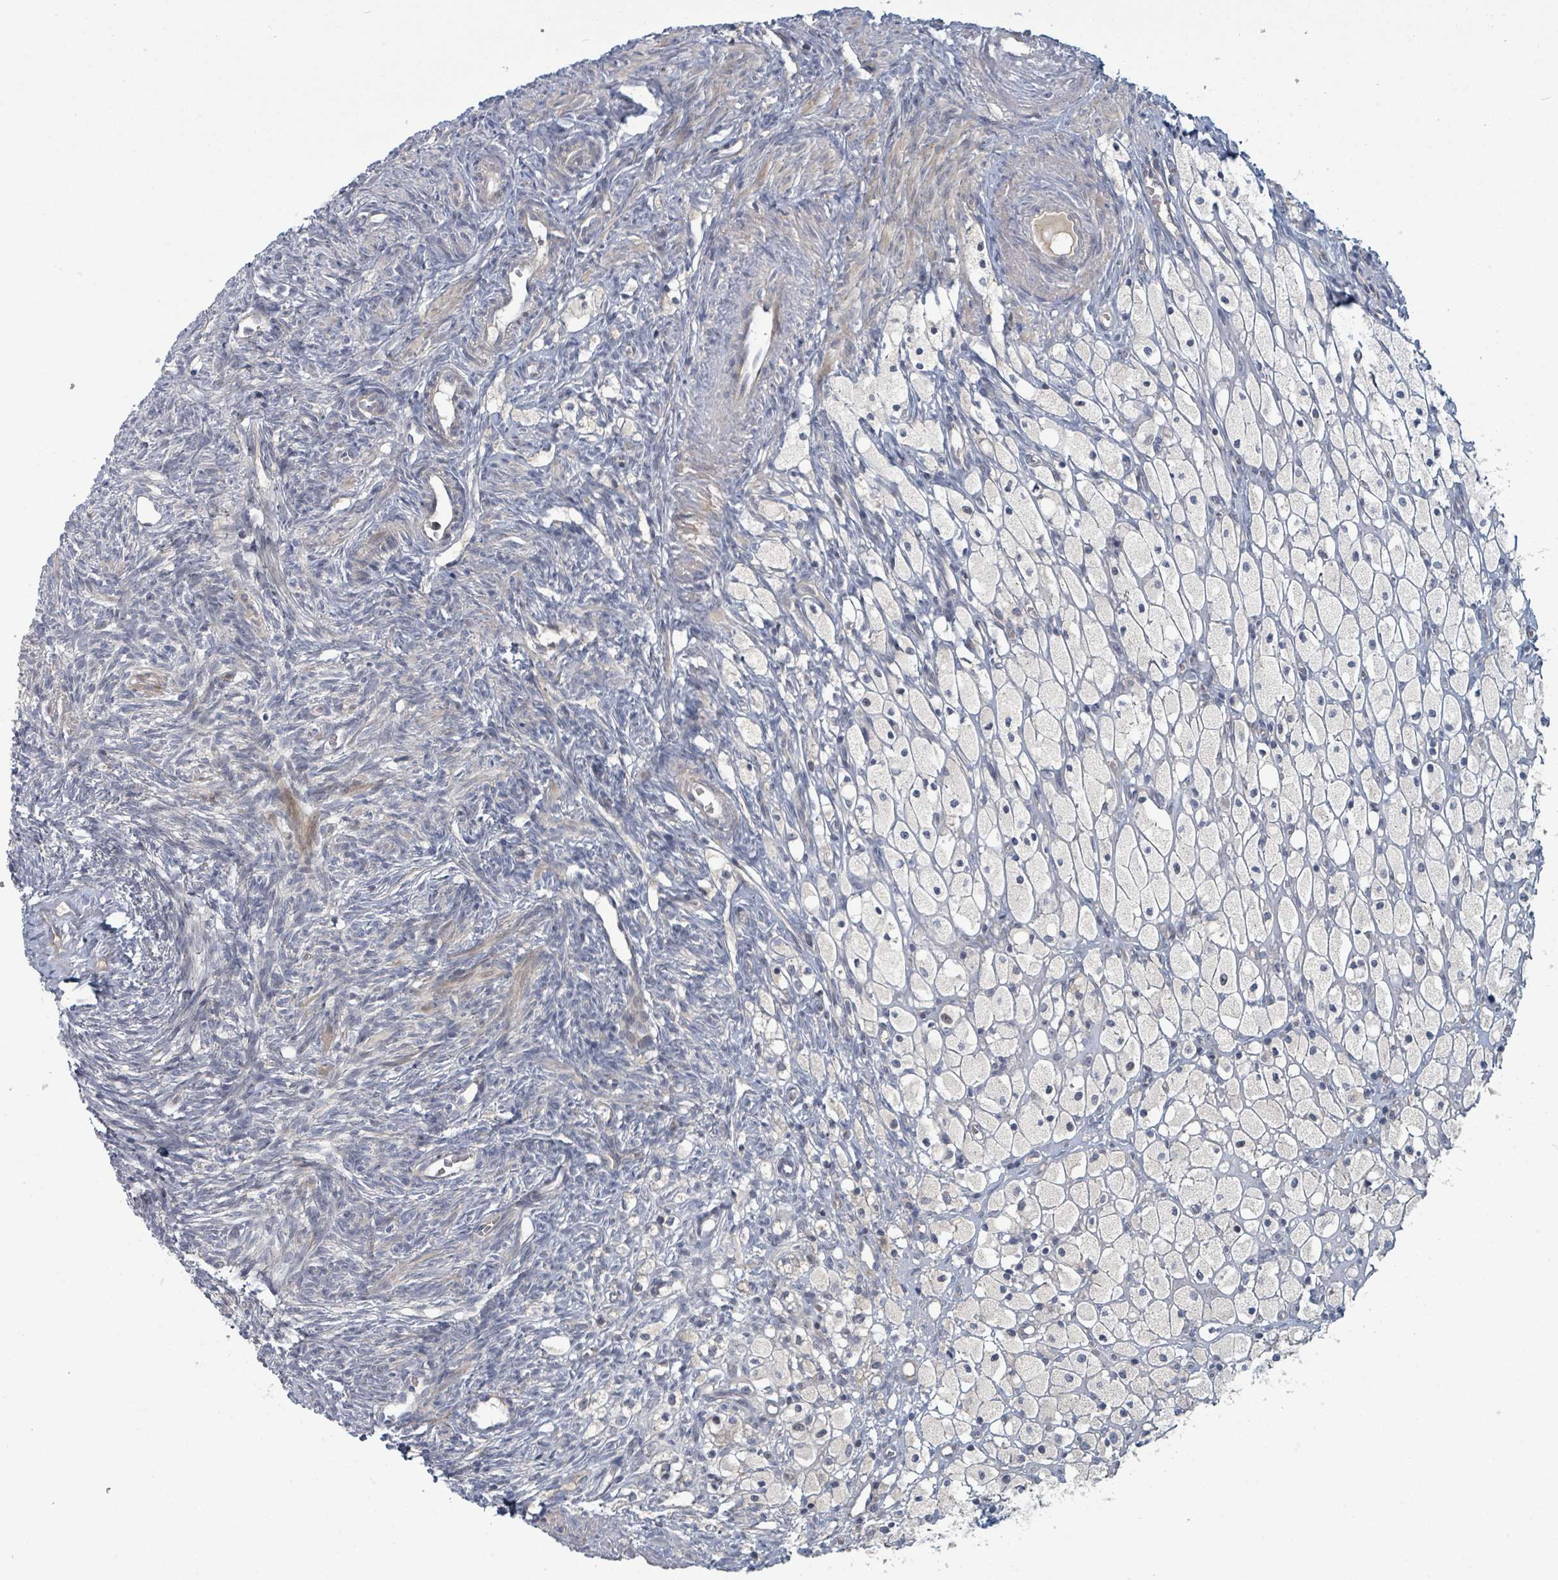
{"staining": {"intensity": "negative", "quantity": "none", "location": "none"}, "tissue": "ovary", "cell_type": "Follicle cells", "image_type": "normal", "snomed": [{"axis": "morphology", "description": "Normal tissue, NOS"}, {"axis": "topography", "description": "Ovary"}], "caption": "A high-resolution histopathology image shows immunohistochemistry (IHC) staining of benign ovary, which displays no significant expression in follicle cells.", "gene": "COL5A3", "patient": {"sex": "female", "age": 51}}